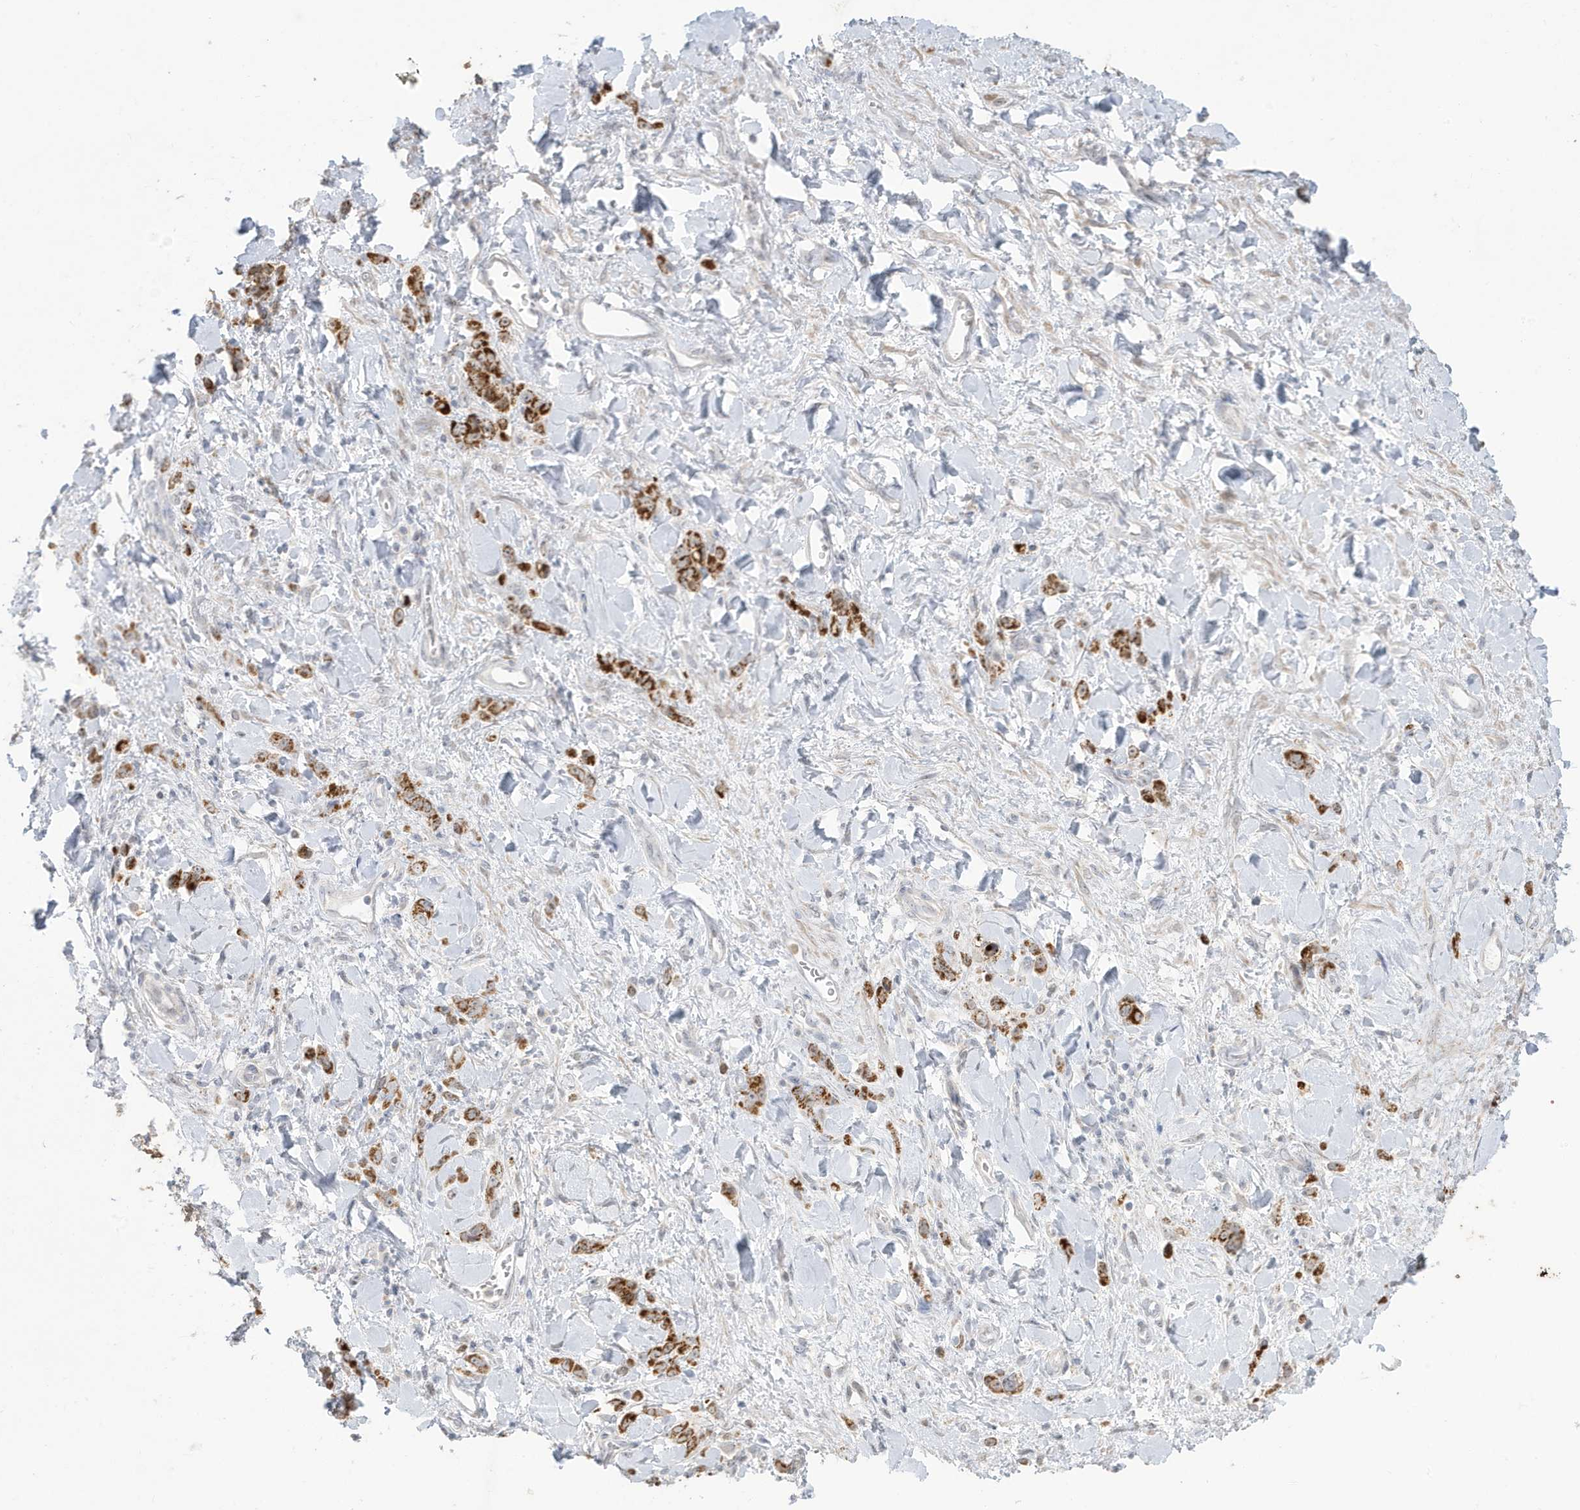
{"staining": {"intensity": "moderate", "quantity": ">75%", "location": "cytoplasmic/membranous"}, "tissue": "stomach cancer", "cell_type": "Tumor cells", "image_type": "cancer", "snomed": [{"axis": "morphology", "description": "Normal tissue, NOS"}, {"axis": "morphology", "description": "Adenocarcinoma, NOS"}, {"axis": "topography", "description": "Stomach"}], "caption": "A histopathology image showing moderate cytoplasmic/membranous expression in approximately >75% of tumor cells in adenocarcinoma (stomach), as visualized by brown immunohistochemical staining.", "gene": "FNDC1", "patient": {"sex": "male", "age": 82}}